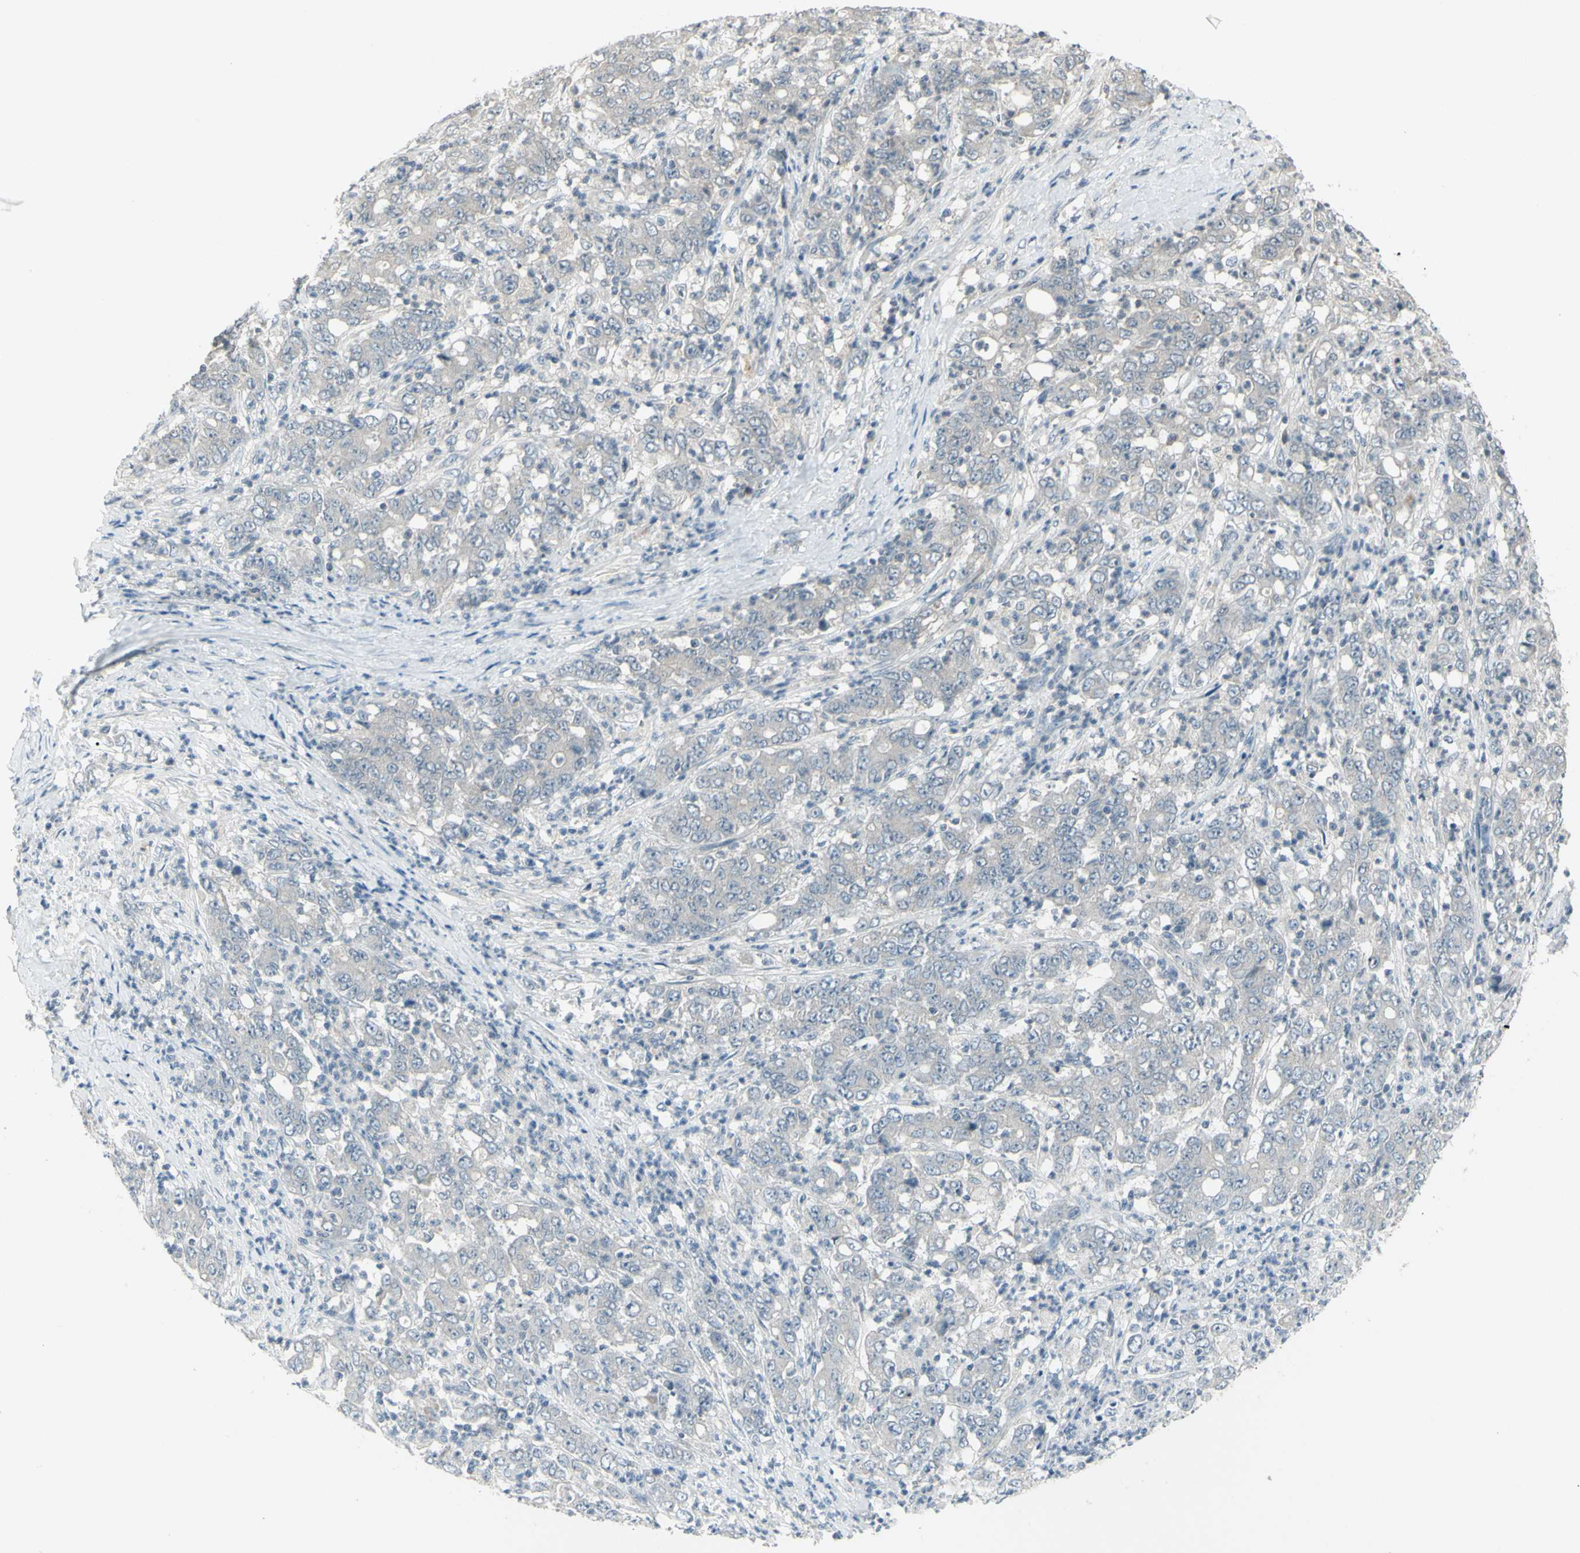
{"staining": {"intensity": "negative", "quantity": "none", "location": "none"}, "tissue": "stomach cancer", "cell_type": "Tumor cells", "image_type": "cancer", "snomed": [{"axis": "morphology", "description": "Adenocarcinoma, NOS"}, {"axis": "topography", "description": "Stomach, lower"}], "caption": "High power microscopy image of an IHC histopathology image of adenocarcinoma (stomach), revealing no significant expression in tumor cells. (Stains: DAB (3,3'-diaminobenzidine) immunohistochemistry (IHC) with hematoxylin counter stain, Microscopy: brightfield microscopy at high magnification).", "gene": "SH3GL2", "patient": {"sex": "female", "age": 71}}